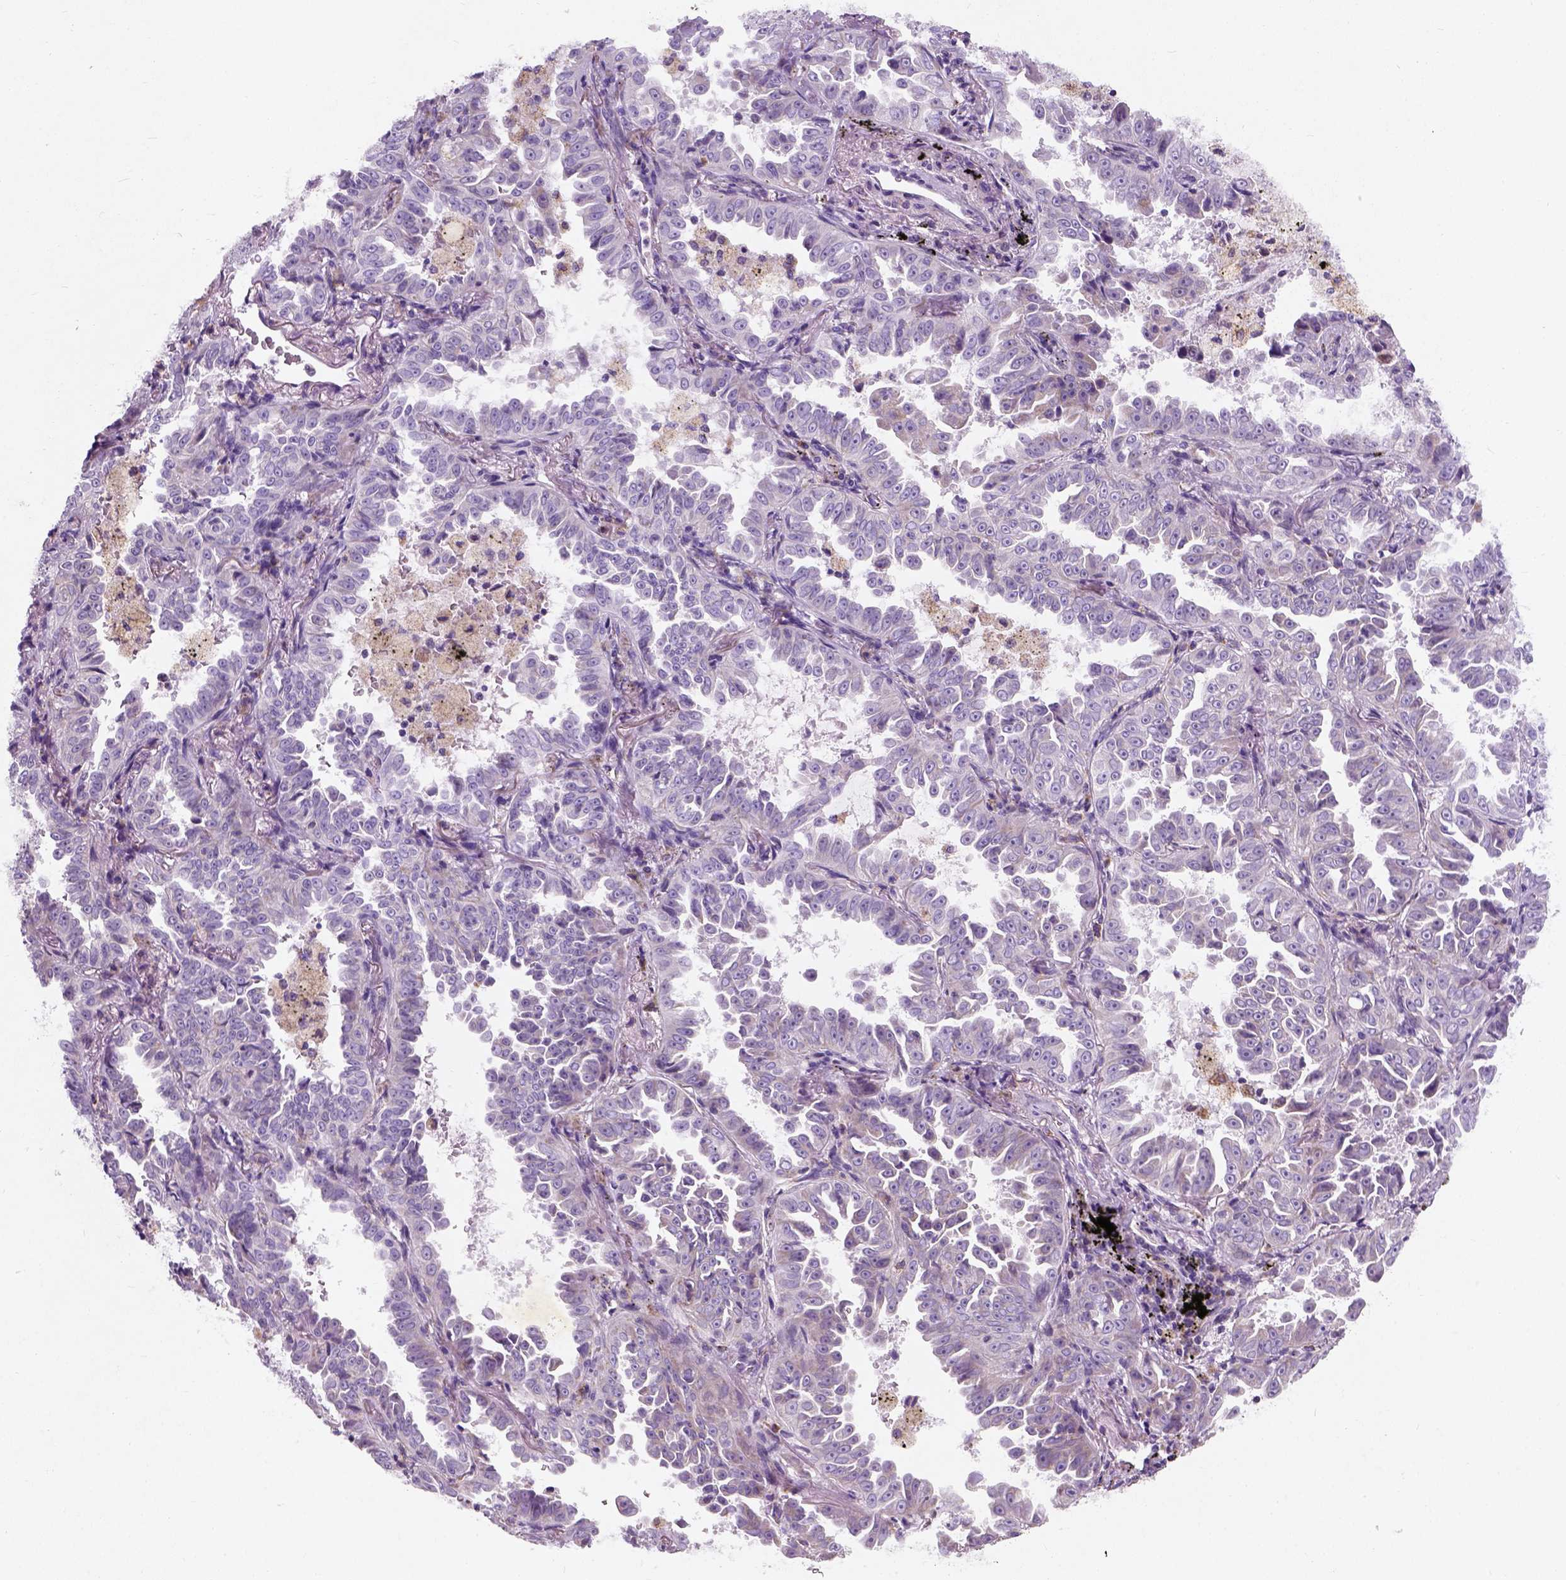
{"staining": {"intensity": "negative", "quantity": "none", "location": "none"}, "tissue": "lung cancer", "cell_type": "Tumor cells", "image_type": "cancer", "snomed": [{"axis": "morphology", "description": "Adenocarcinoma, NOS"}, {"axis": "topography", "description": "Lung"}], "caption": "Immunohistochemical staining of lung cancer exhibits no significant expression in tumor cells. (Brightfield microscopy of DAB IHC at high magnification).", "gene": "CHODL", "patient": {"sex": "female", "age": 52}}